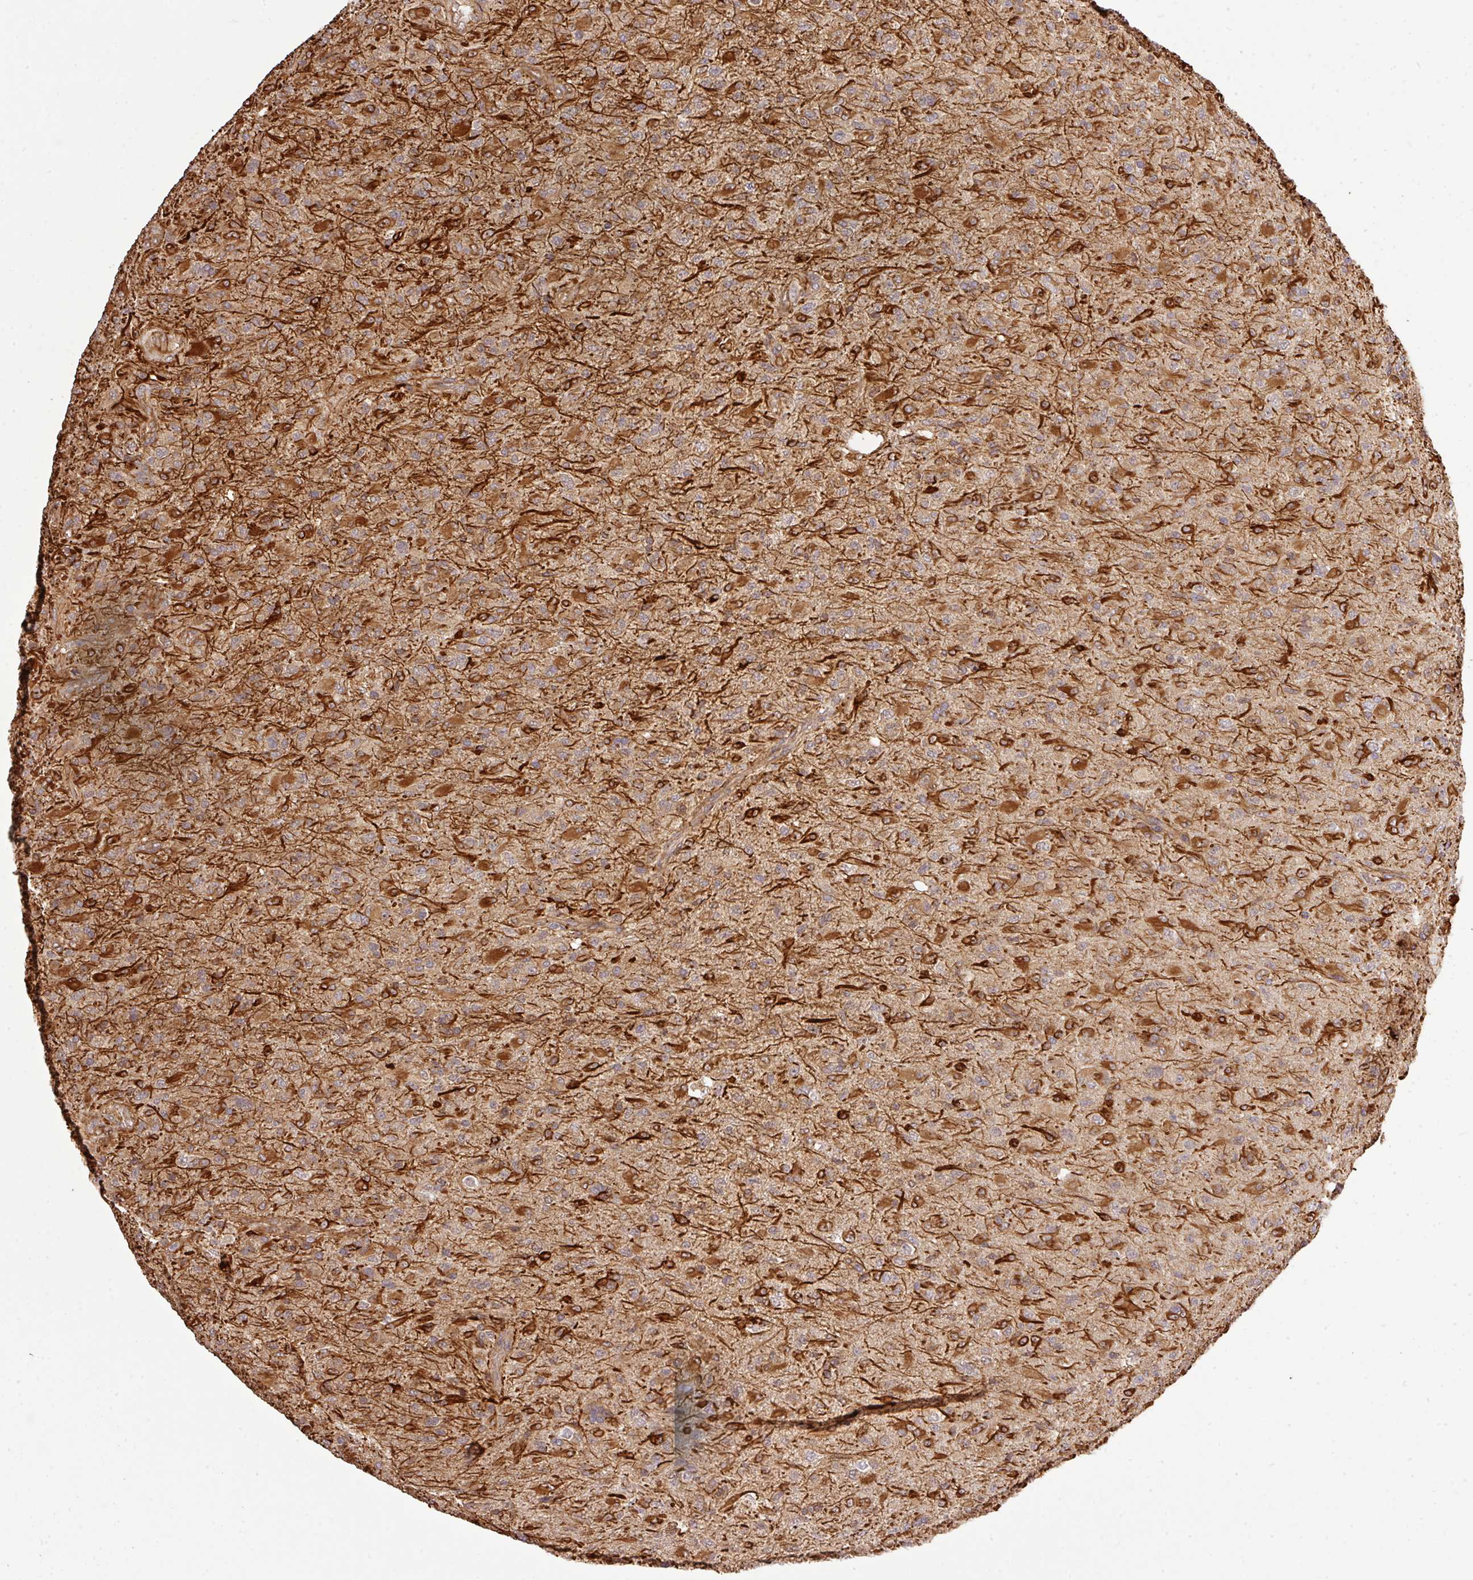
{"staining": {"intensity": "strong", "quantity": "25%-75%", "location": "cytoplasmic/membranous"}, "tissue": "glioma", "cell_type": "Tumor cells", "image_type": "cancer", "snomed": [{"axis": "morphology", "description": "Glioma, malignant, Low grade"}, {"axis": "topography", "description": "Brain"}], "caption": "The image displays immunohistochemical staining of malignant low-grade glioma. There is strong cytoplasmic/membranous staining is identified in about 25%-75% of tumor cells.", "gene": "ARPIN", "patient": {"sex": "male", "age": 65}}